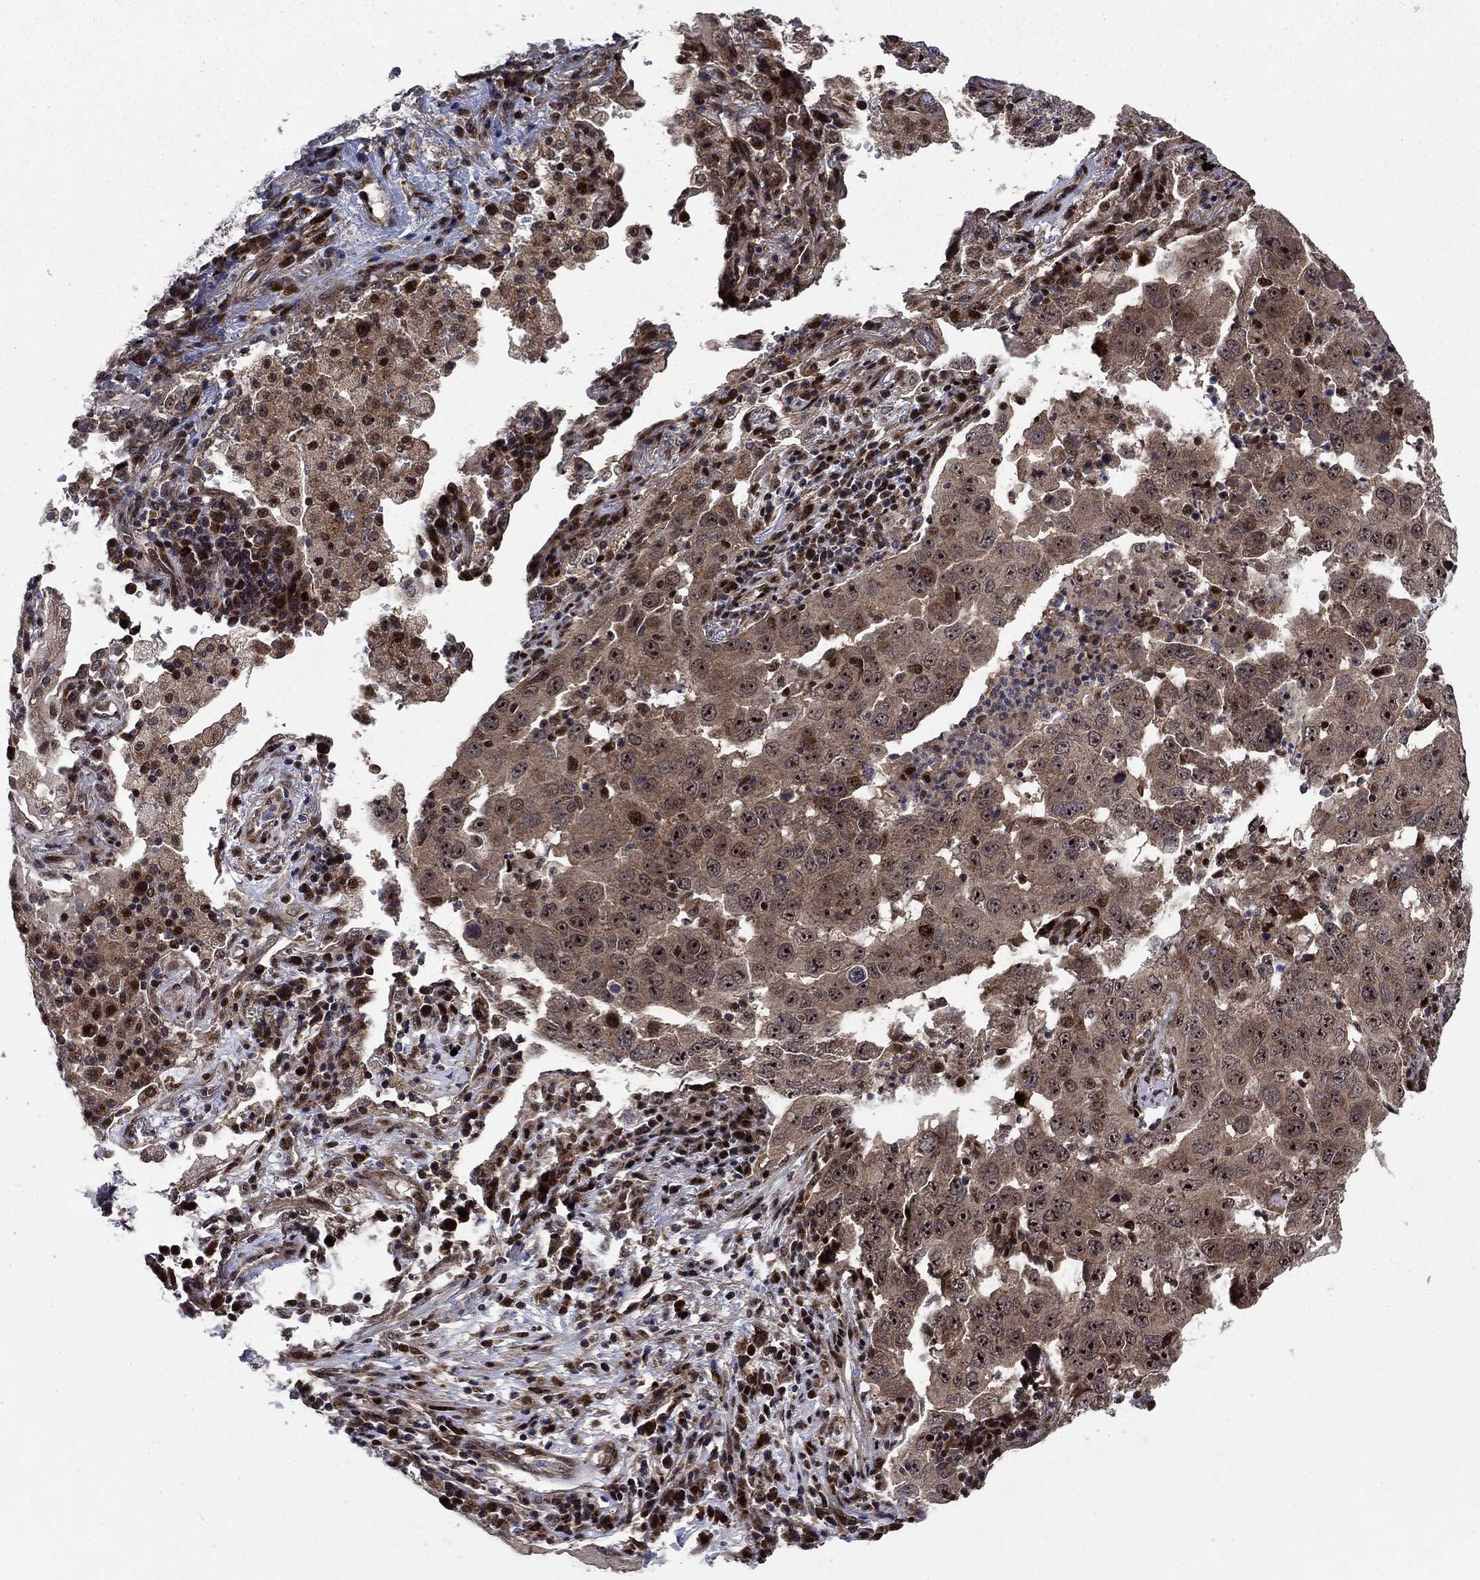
{"staining": {"intensity": "moderate", "quantity": "<25%", "location": "cytoplasmic/membranous,nuclear"}, "tissue": "lung cancer", "cell_type": "Tumor cells", "image_type": "cancer", "snomed": [{"axis": "morphology", "description": "Adenocarcinoma, NOS"}, {"axis": "topography", "description": "Lung"}], "caption": "Moderate cytoplasmic/membranous and nuclear expression for a protein is present in approximately <25% of tumor cells of lung adenocarcinoma using immunohistochemistry (IHC).", "gene": "AGTPBP1", "patient": {"sex": "male", "age": 73}}